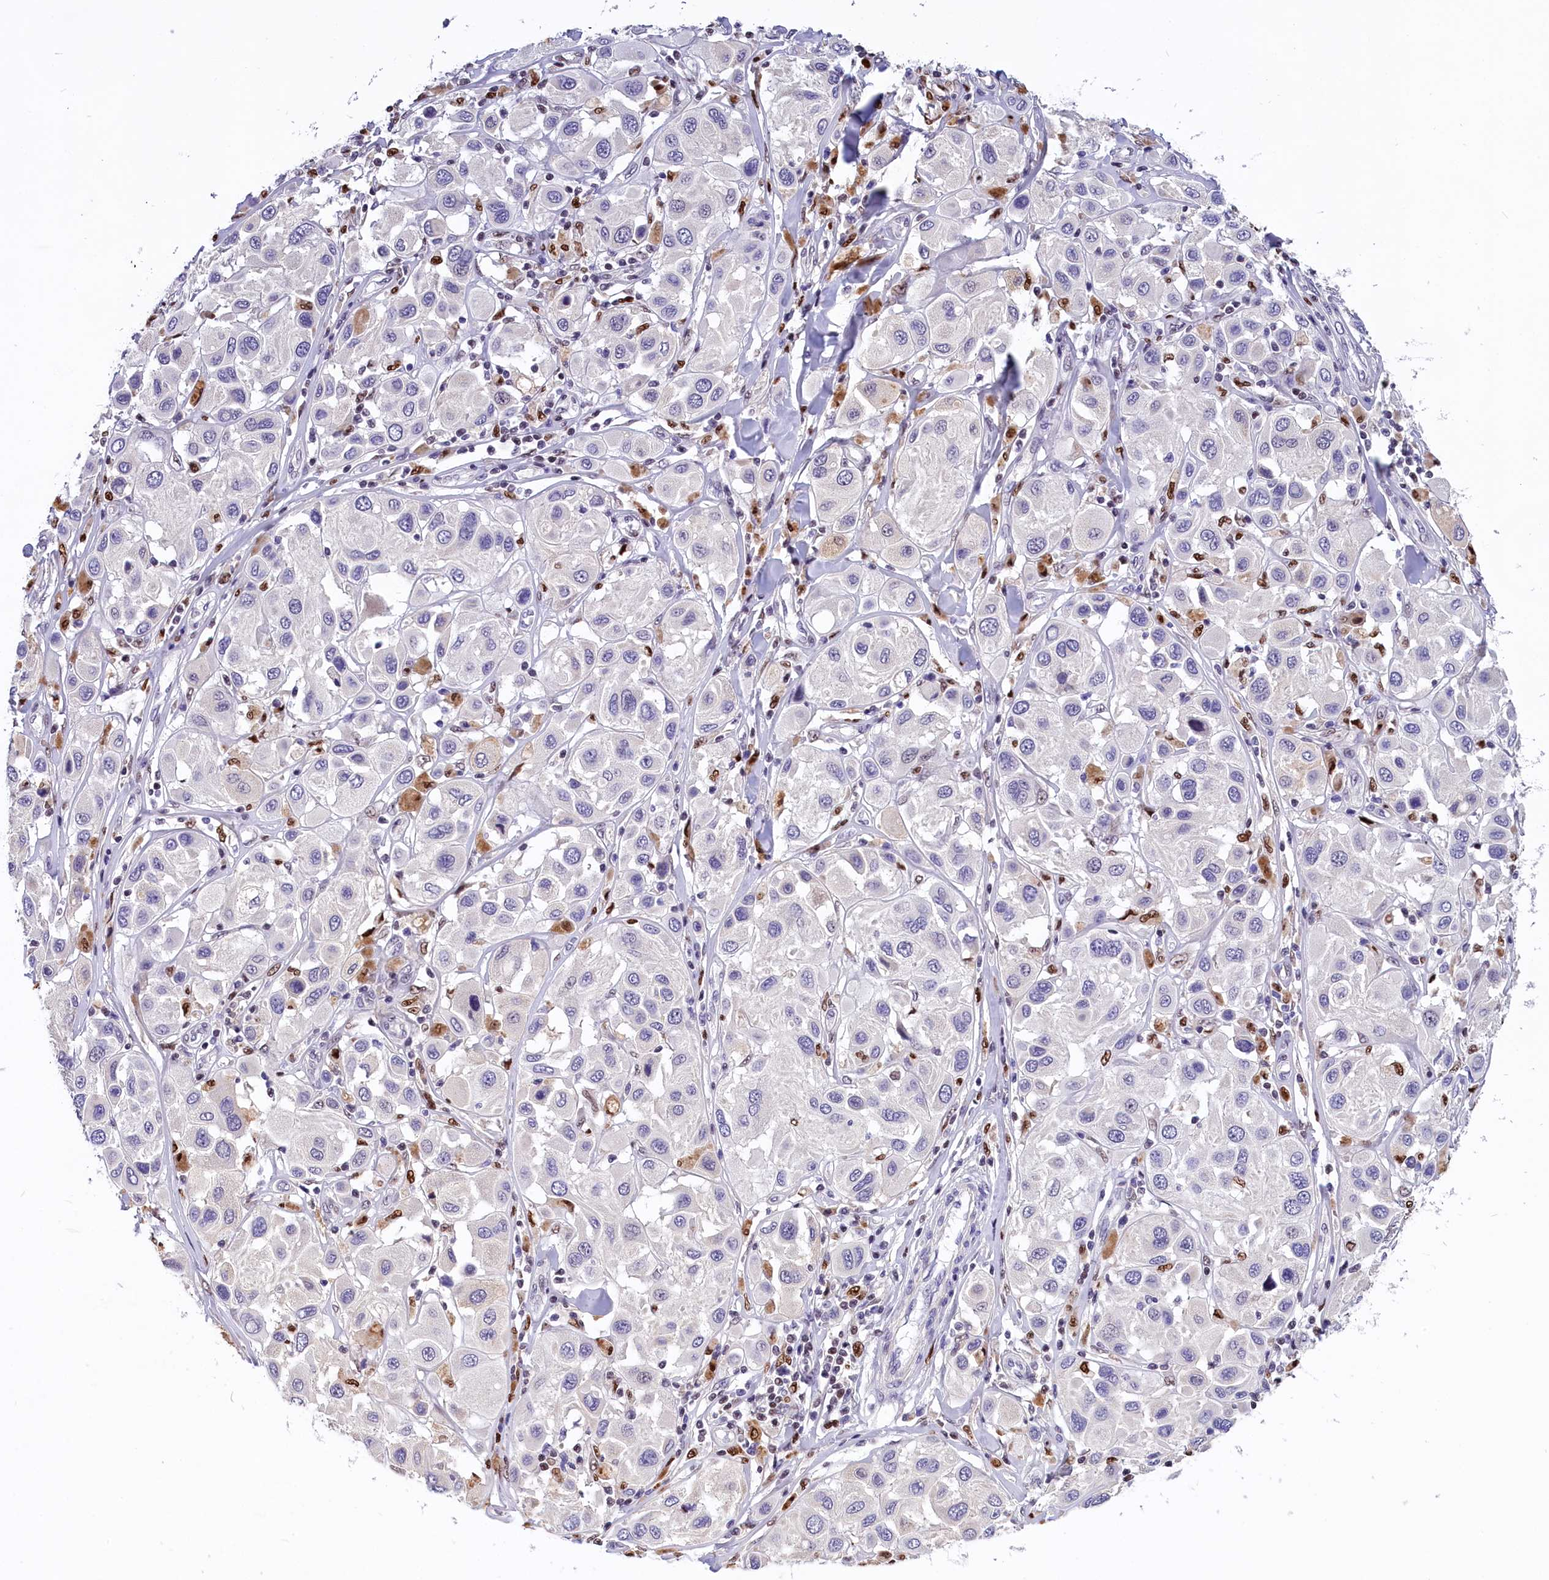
{"staining": {"intensity": "negative", "quantity": "none", "location": "none"}, "tissue": "melanoma", "cell_type": "Tumor cells", "image_type": "cancer", "snomed": [{"axis": "morphology", "description": "Malignant melanoma, Metastatic site"}, {"axis": "topography", "description": "Skin"}], "caption": "Immunohistochemistry (IHC) photomicrograph of human melanoma stained for a protein (brown), which demonstrates no expression in tumor cells.", "gene": "BTBD9", "patient": {"sex": "male", "age": 41}}